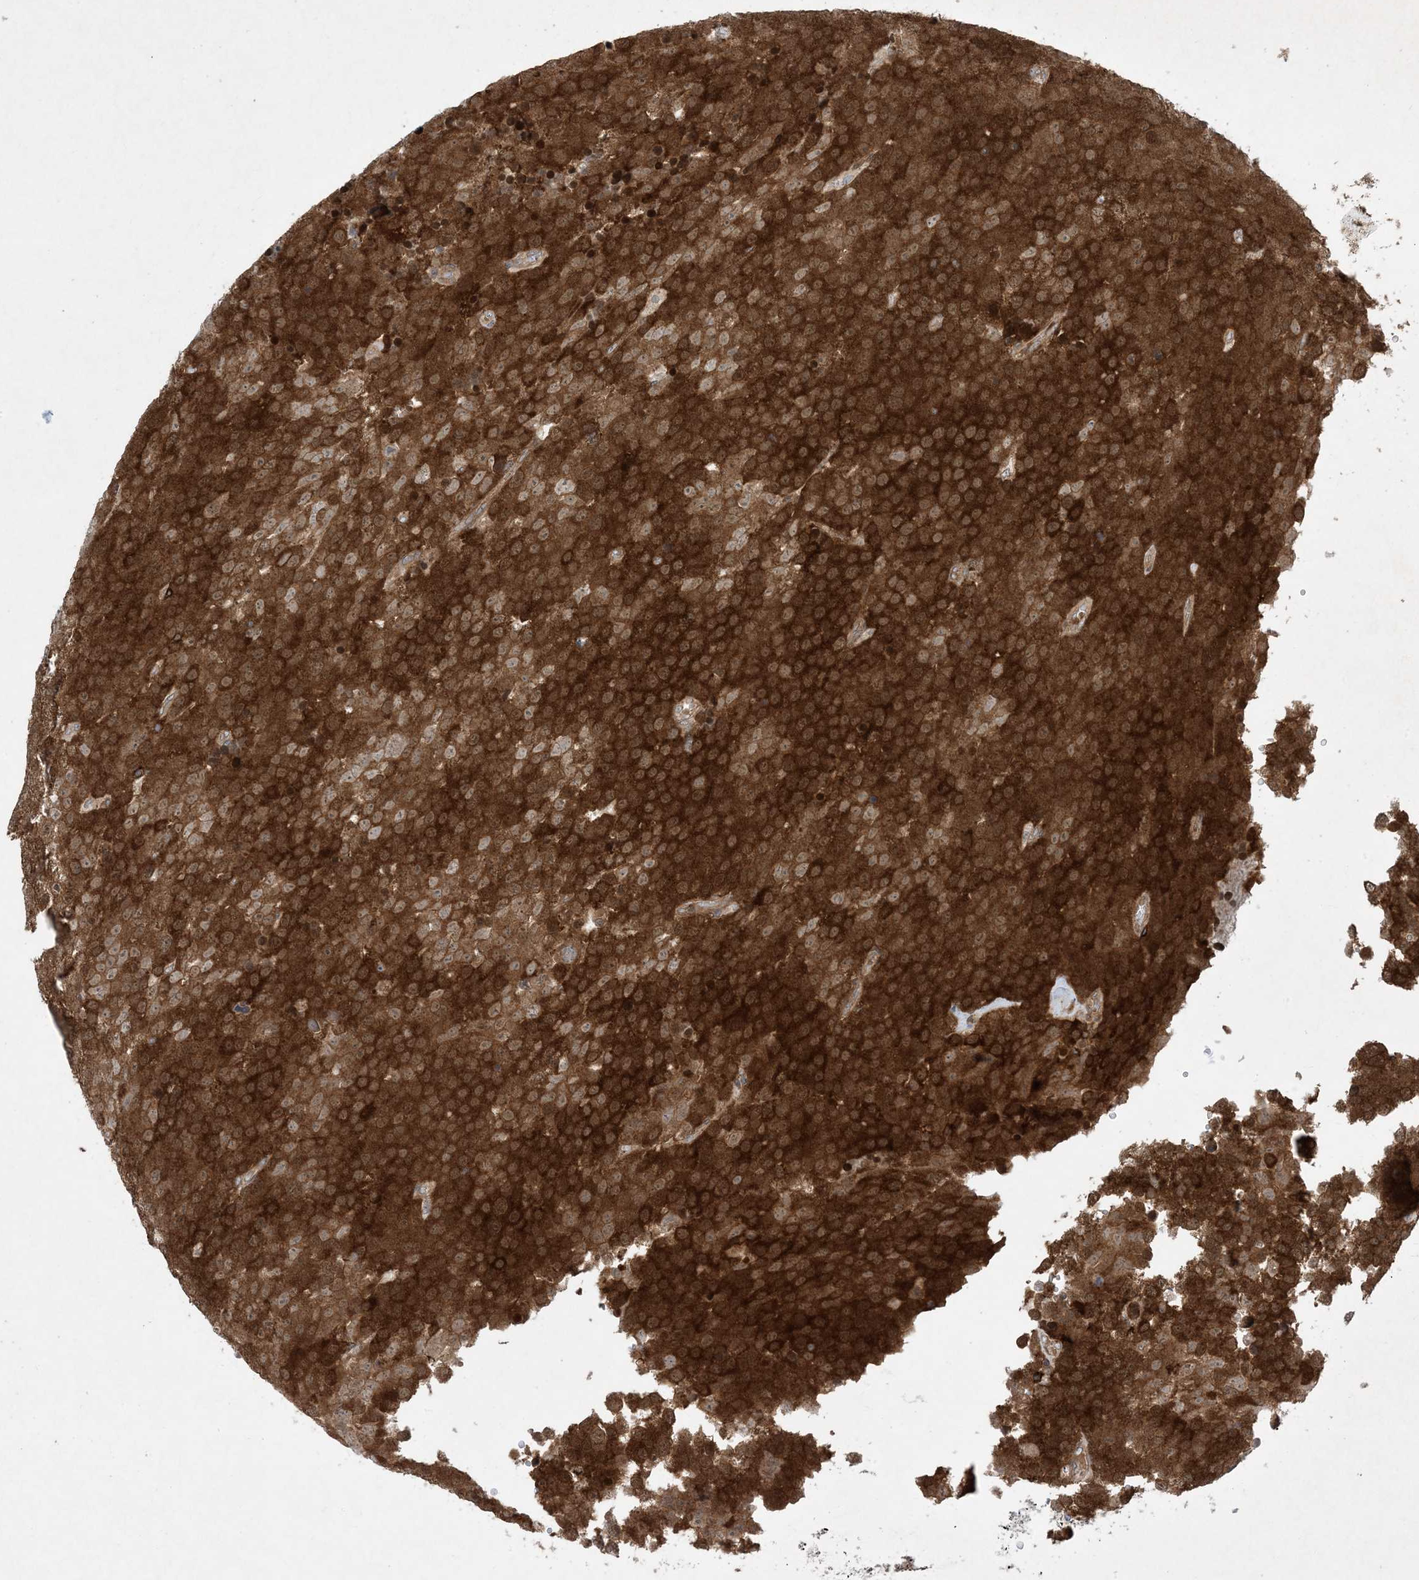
{"staining": {"intensity": "strong", "quantity": ">75%", "location": "cytoplasmic/membranous"}, "tissue": "testis cancer", "cell_type": "Tumor cells", "image_type": "cancer", "snomed": [{"axis": "morphology", "description": "Seminoma, NOS"}, {"axis": "topography", "description": "Testis"}], "caption": "High-magnification brightfield microscopy of testis cancer stained with DAB (3,3'-diaminobenzidine) (brown) and counterstained with hematoxylin (blue). tumor cells exhibit strong cytoplasmic/membranous staining is identified in about>75% of cells.", "gene": "STAM2", "patient": {"sex": "male", "age": 71}}